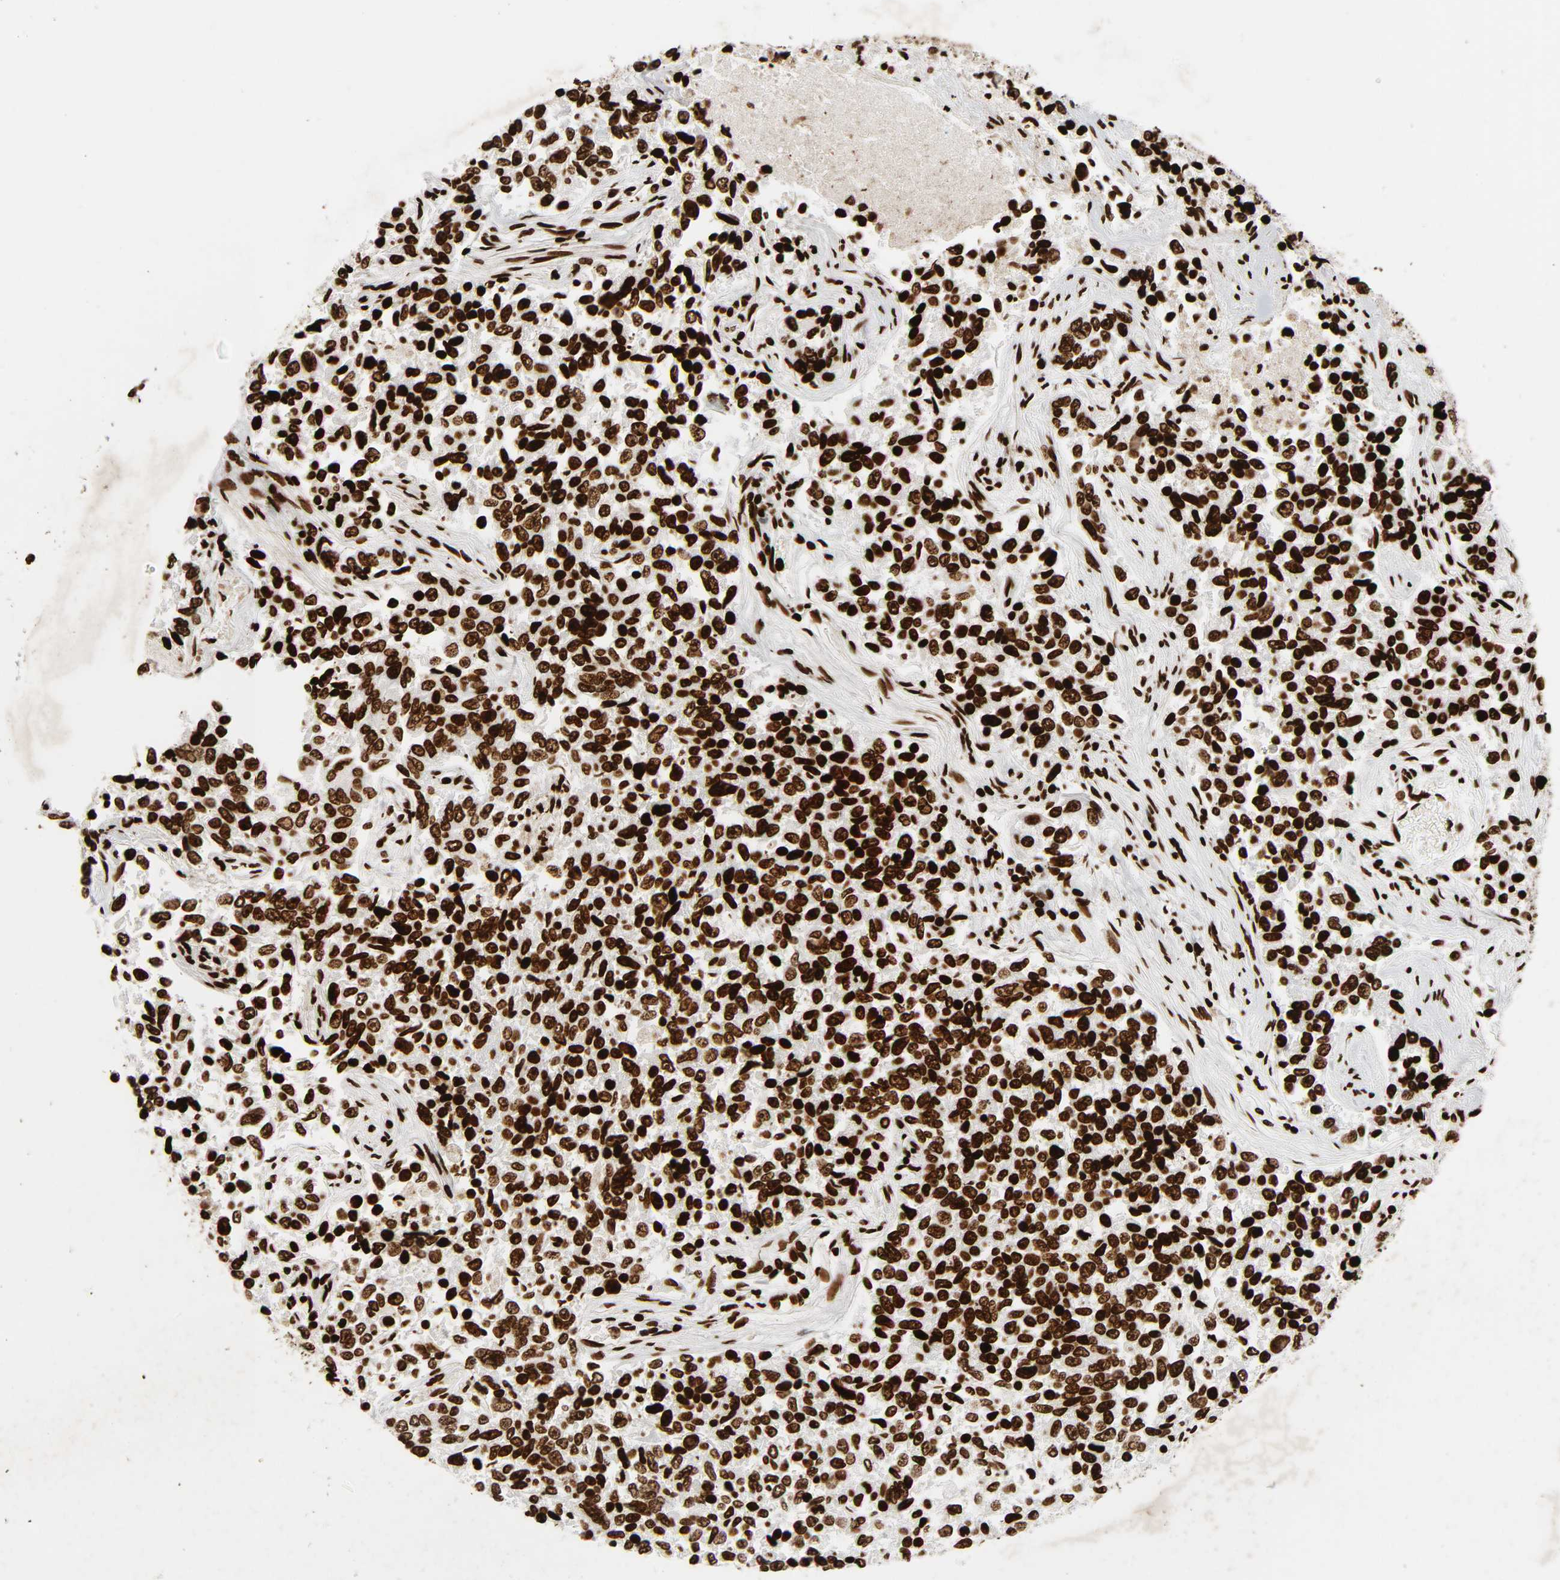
{"staining": {"intensity": "strong", "quantity": ">75%", "location": "nuclear"}, "tissue": "lung cancer", "cell_type": "Tumor cells", "image_type": "cancer", "snomed": [{"axis": "morphology", "description": "Adenocarcinoma, NOS"}, {"axis": "topography", "description": "Lung"}], "caption": "DAB (3,3'-diaminobenzidine) immunohistochemical staining of lung cancer (adenocarcinoma) displays strong nuclear protein positivity in about >75% of tumor cells. (Brightfield microscopy of DAB IHC at high magnification).", "gene": "RXRA", "patient": {"sex": "male", "age": 84}}